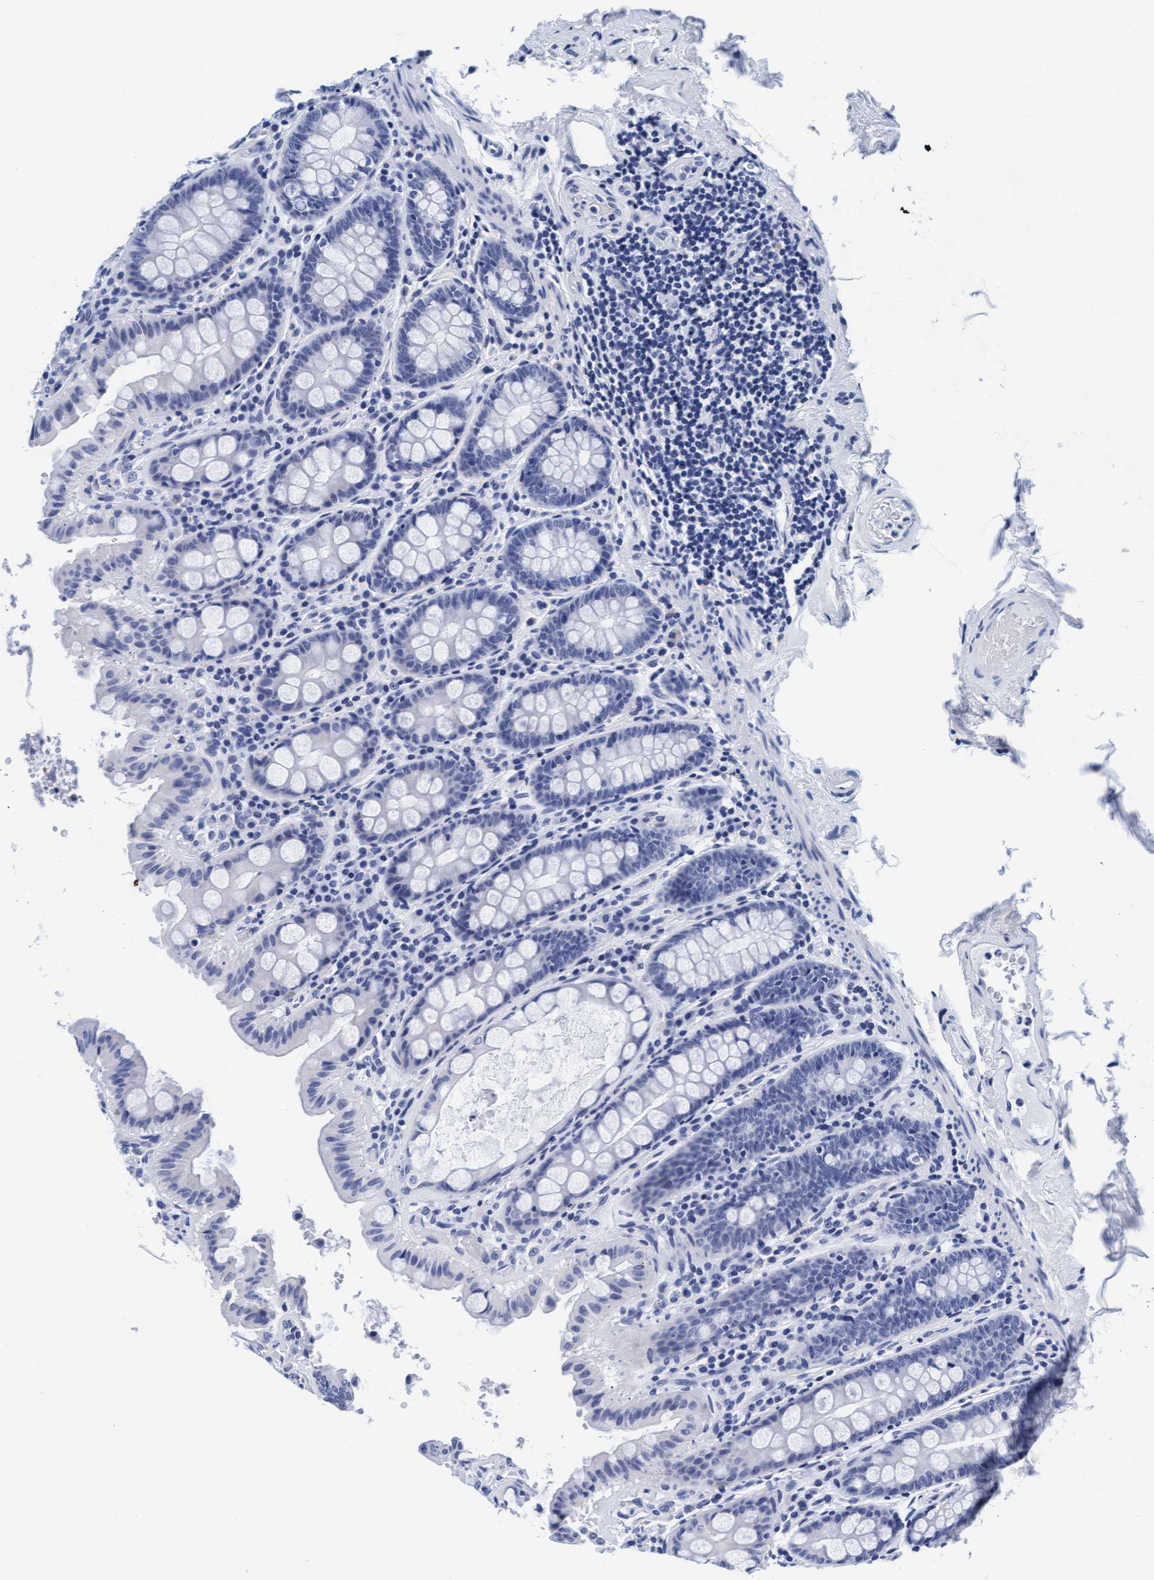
{"staining": {"intensity": "negative", "quantity": "none", "location": "none"}, "tissue": "colon", "cell_type": "Endothelial cells", "image_type": "normal", "snomed": [{"axis": "morphology", "description": "Normal tissue, NOS"}, {"axis": "topography", "description": "Colon"}, {"axis": "topography", "description": "Peripheral nerve tissue"}], "caption": "Benign colon was stained to show a protein in brown. There is no significant staining in endothelial cells.", "gene": "ARSG", "patient": {"sex": "female", "age": 61}}